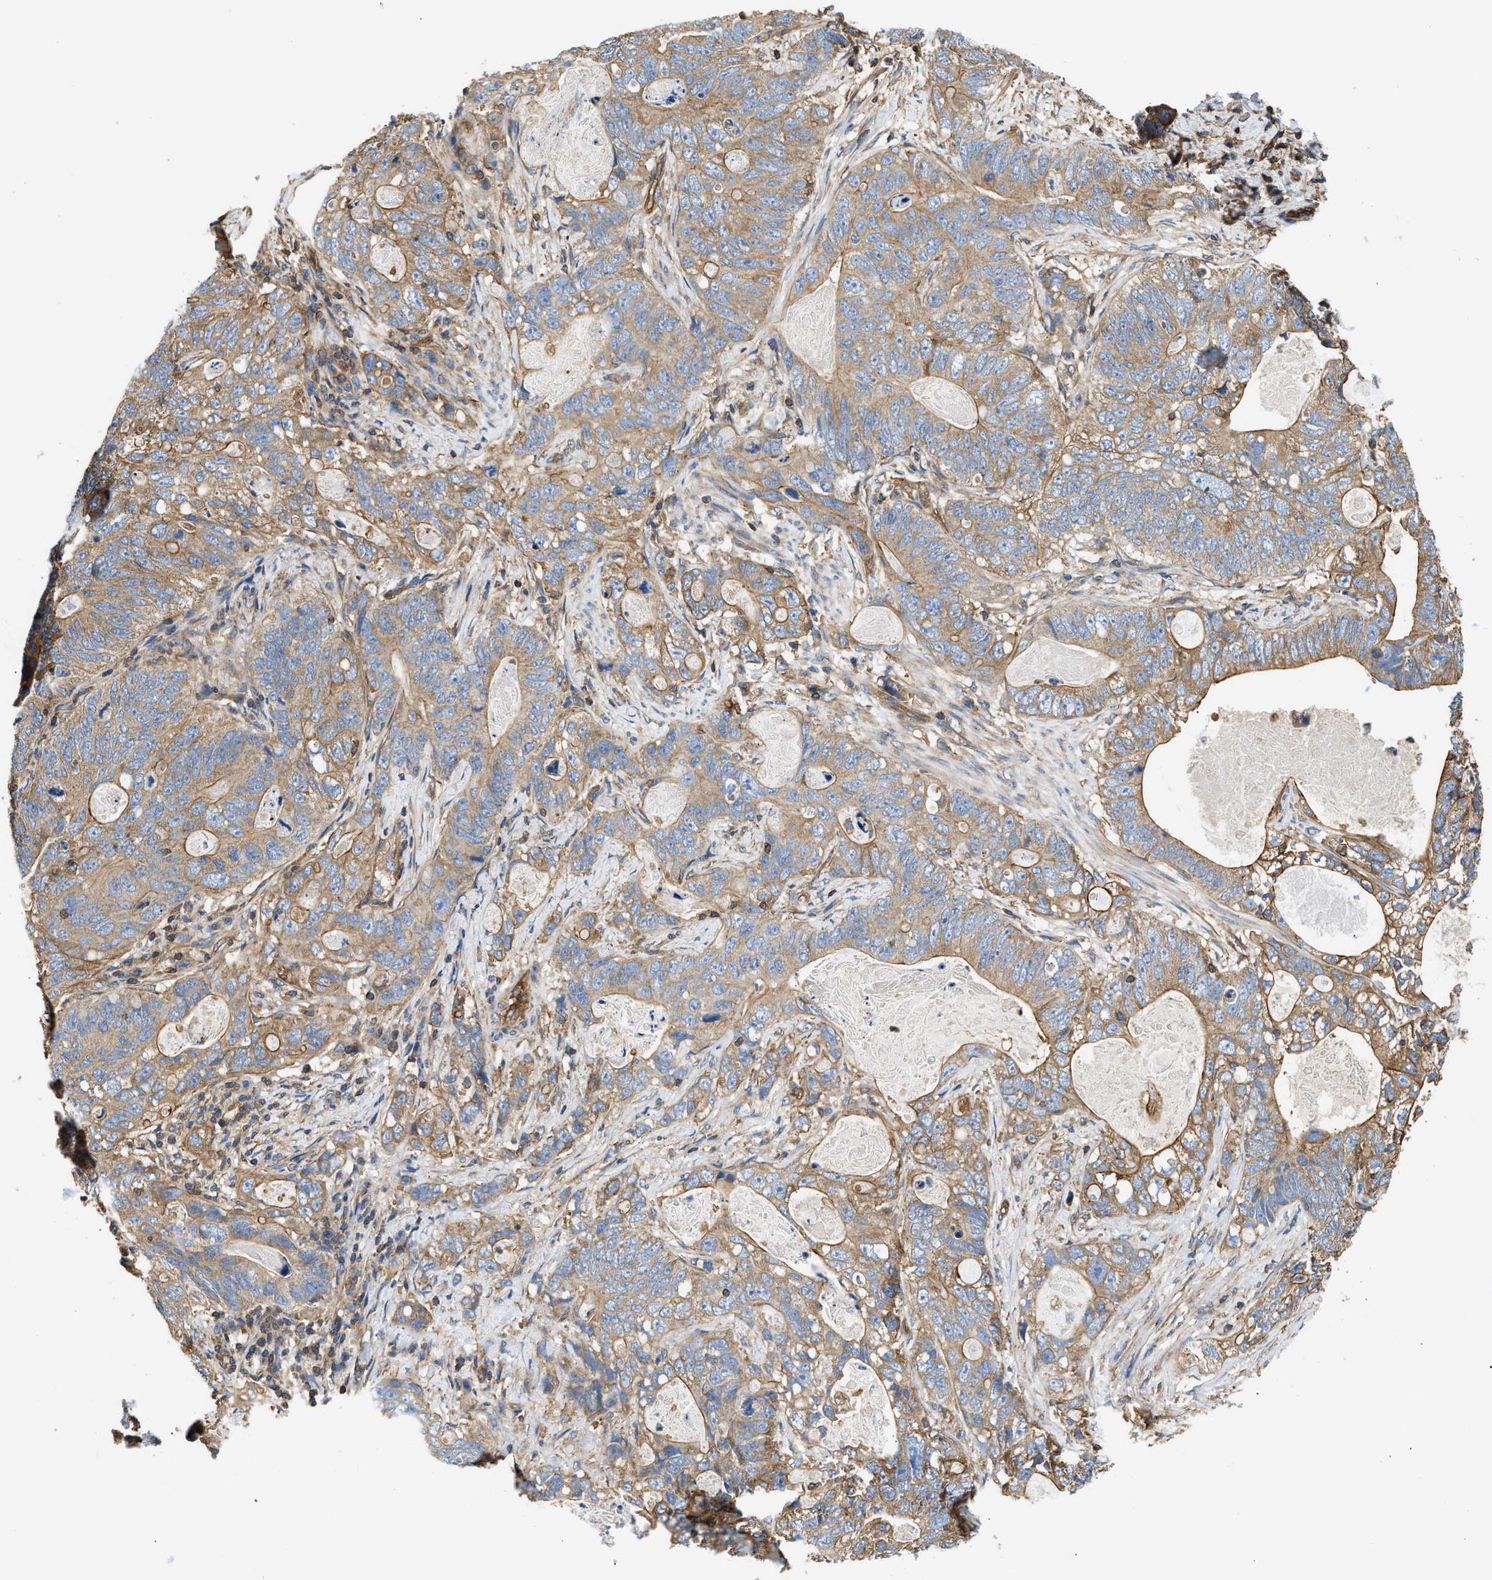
{"staining": {"intensity": "moderate", "quantity": ">75%", "location": "cytoplasmic/membranous"}, "tissue": "stomach cancer", "cell_type": "Tumor cells", "image_type": "cancer", "snomed": [{"axis": "morphology", "description": "Normal tissue, NOS"}, {"axis": "morphology", "description": "Adenocarcinoma, NOS"}, {"axis": "topography", "description": "Stomach"}], "caption": "DAB immunohistochemical staining of stomach cancer exhibits moderate cytoplasmic/membranous protein expression in approximately >75% of tumor cells.", "gene": "SAMD9L", "patient": {"sex": "female", "age": 89}}